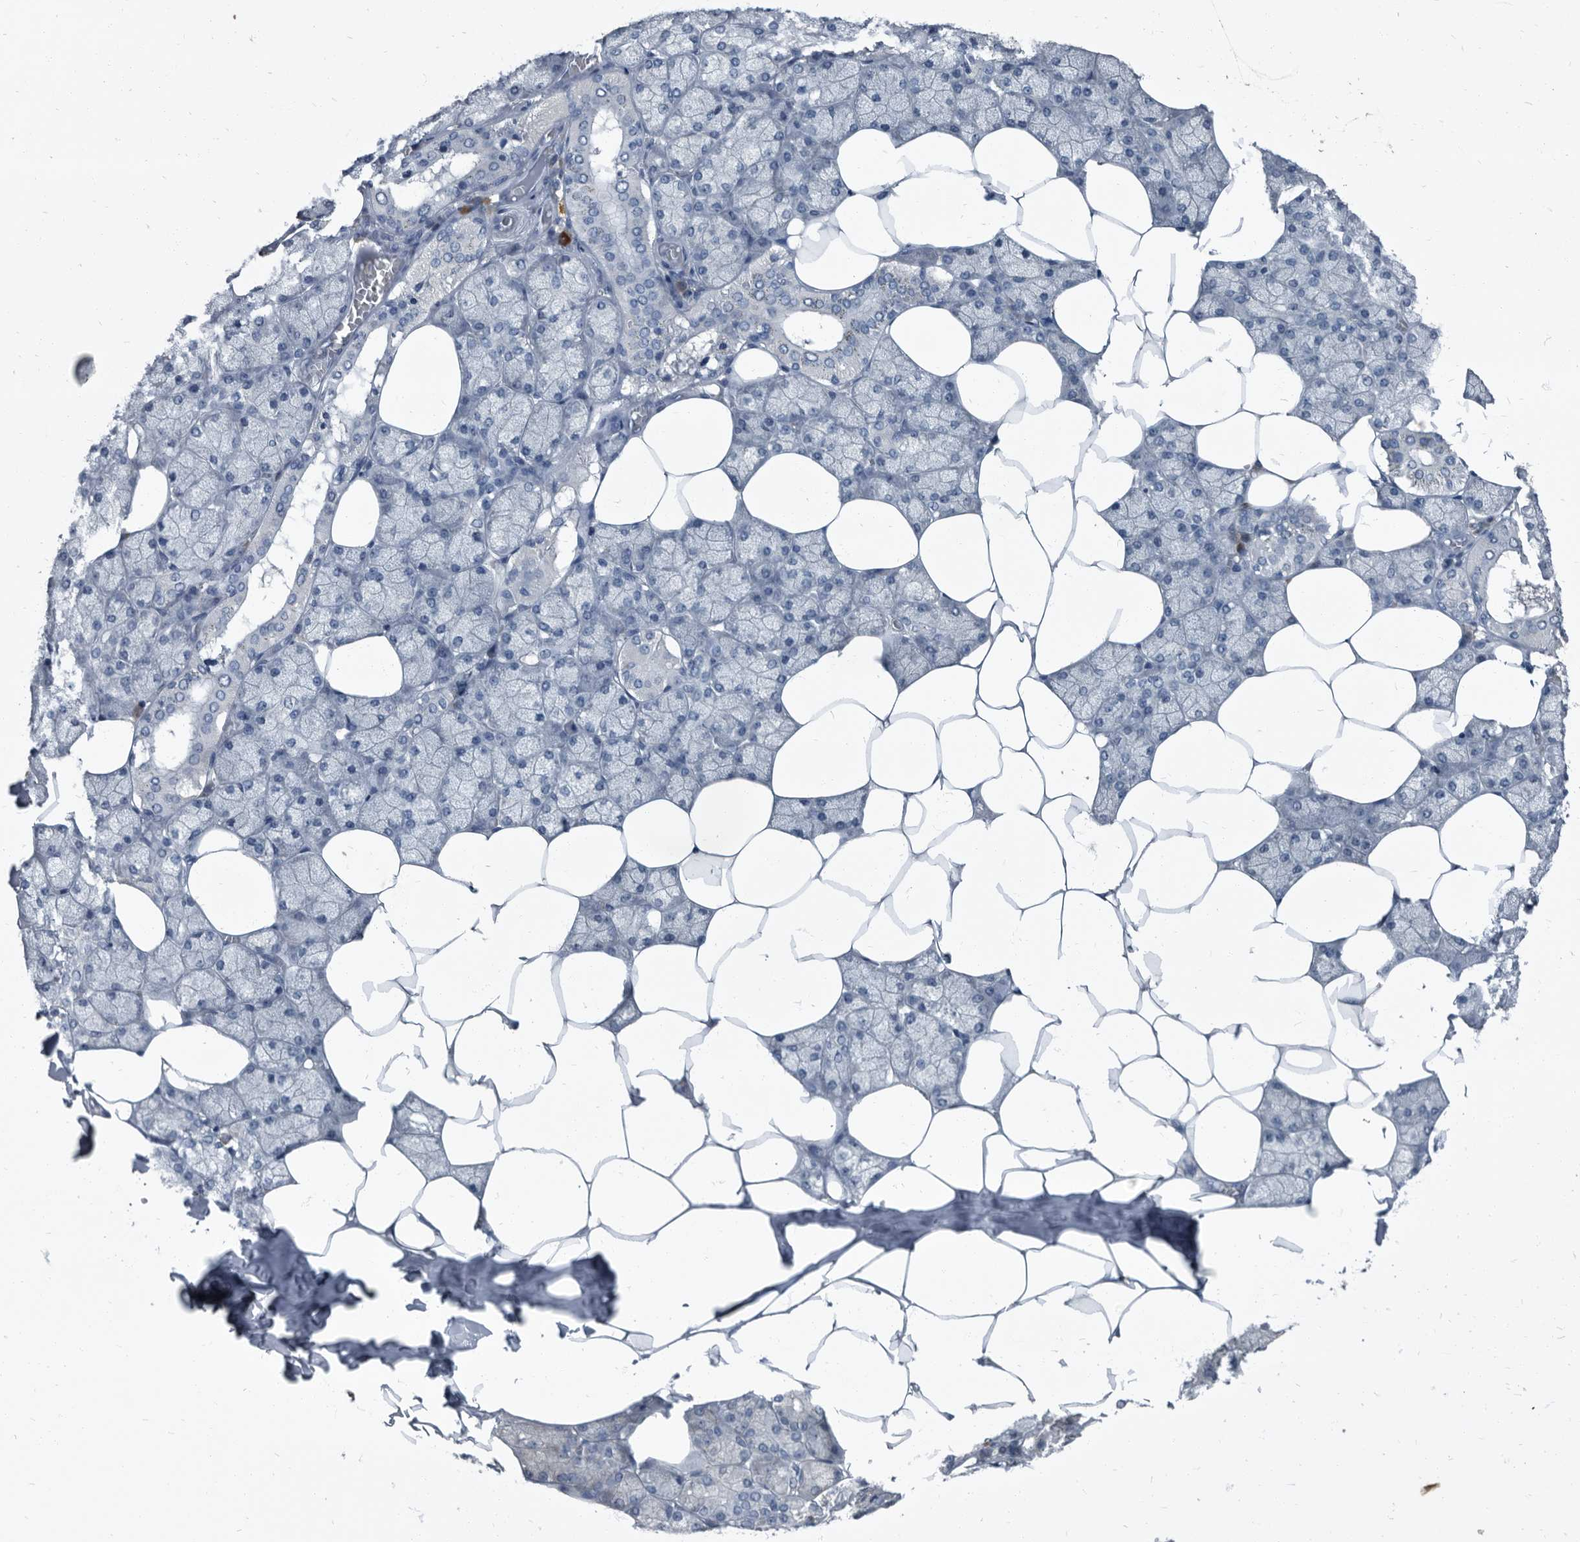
{"staining": {"intensity": "negative", "quantity": "none", "location": "none"}, "tissue": "salivary gland", "cell_type": "Glandular cells", "image_type": "normal", "snomed": [{"axis": "morphology", "description": "Normal tissue, NOS"}, {"axis": "topography", "description": "Salivary gland"}], "caption": "Image shows no significant protein expression in glandular cells of normal salivary gland. (DAB immunohistochemistry (IHC), high magnification).", "gene": "CDV3", "patient": {"sex": "male", "age": 62}}